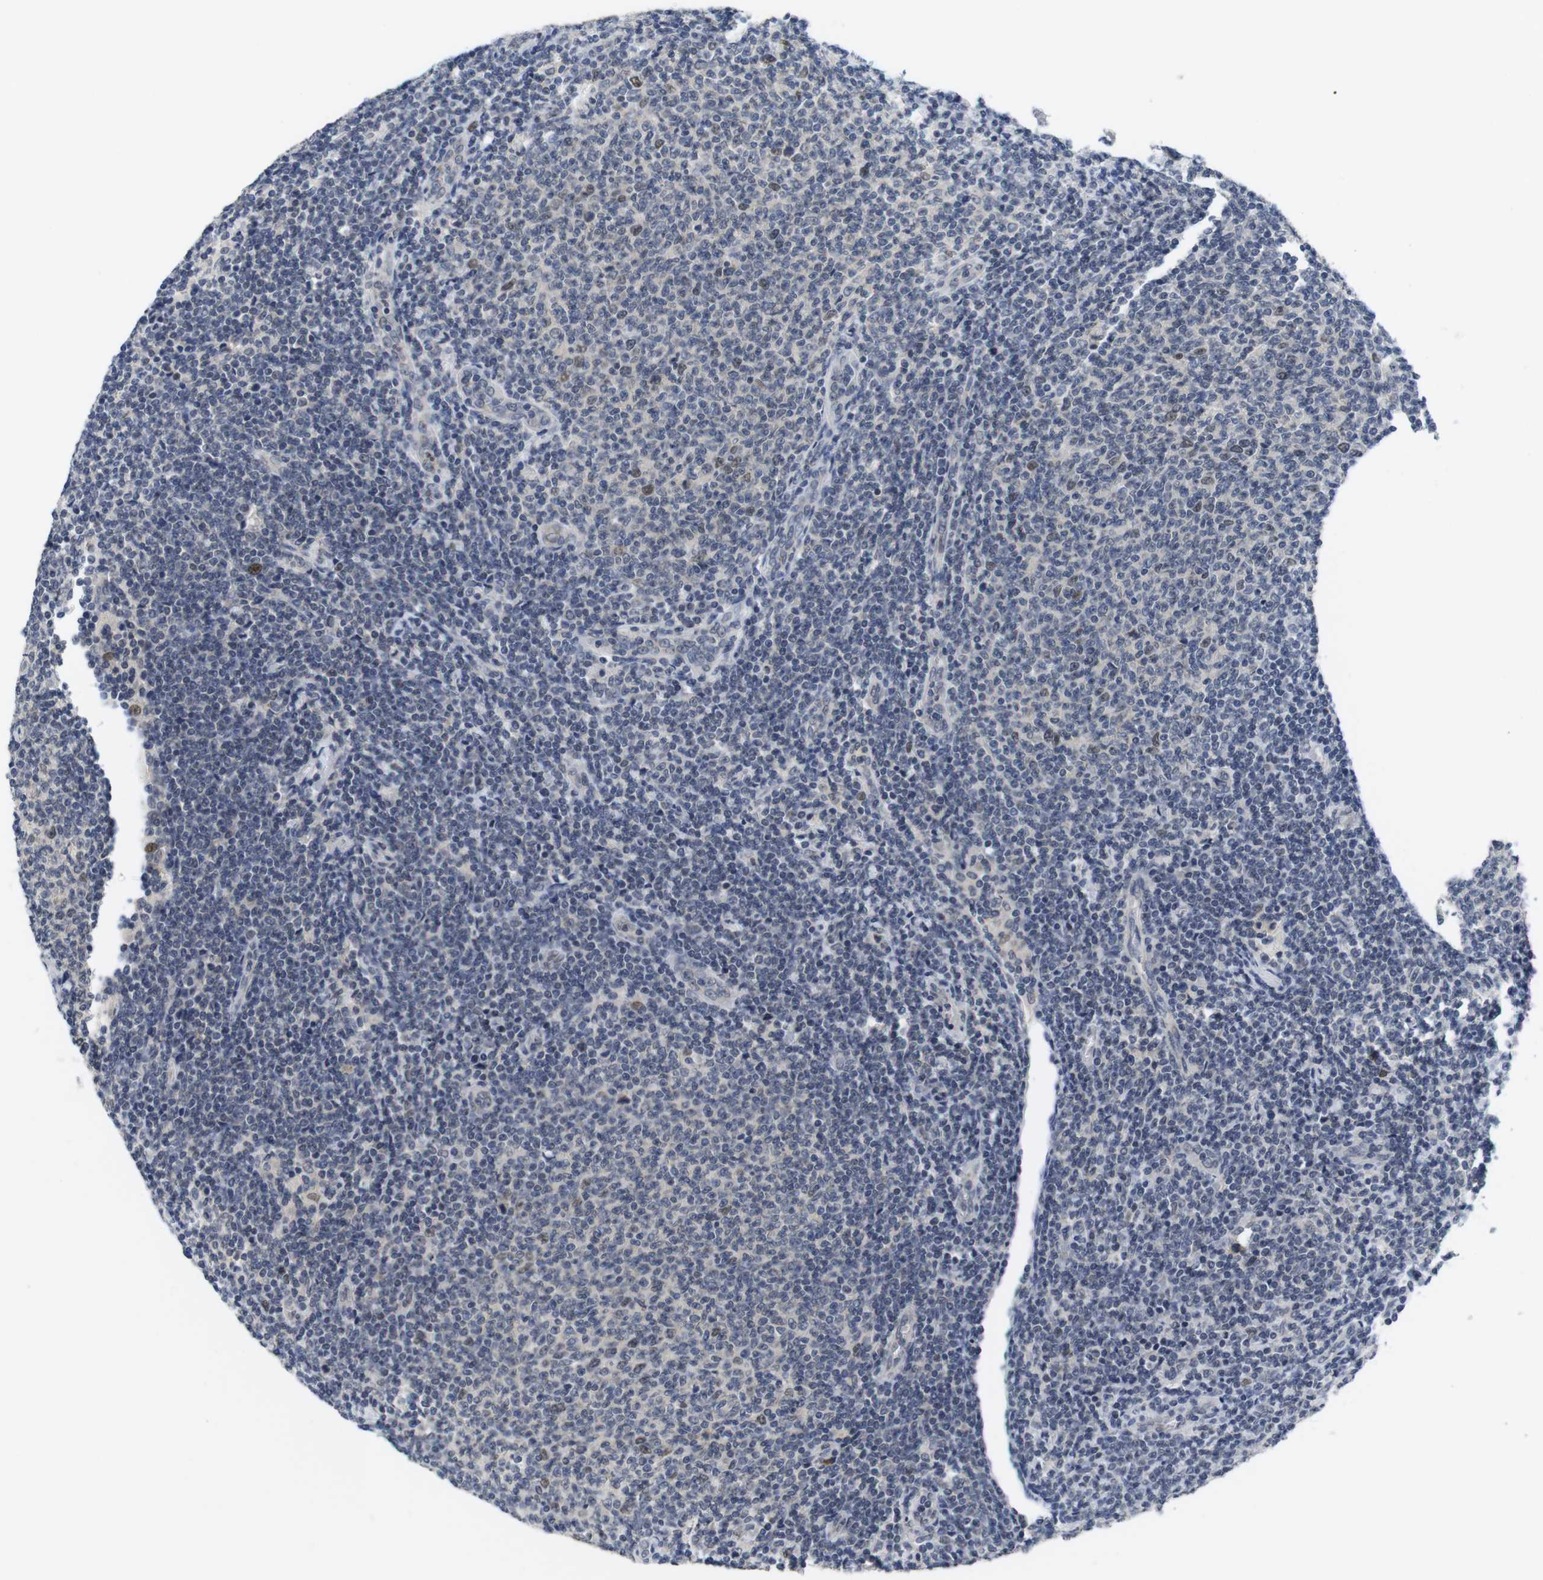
{"staining": {"intensity": "moderate", "quantity": "<25%", "location": "nuclear"}, "tissue": "lymphoma", "cell_type": "Tumor cells", "image_type": "cancer", "snomed": [{"axis": "morphology", "description": "Malignant lymphoma, non-Hodgkin's type, Low grade"}, {"axis": "topography", "description": "Lymph node"}], "caption": "The photomicrograph displays staining of low-grade malignant lymphoma, non-Hodgkin's type, revealing moderate nuclear protein expression (brown color) within tumor cells.", "gene": "SKP2", "patient": {"sex": "male", "age": 66}}